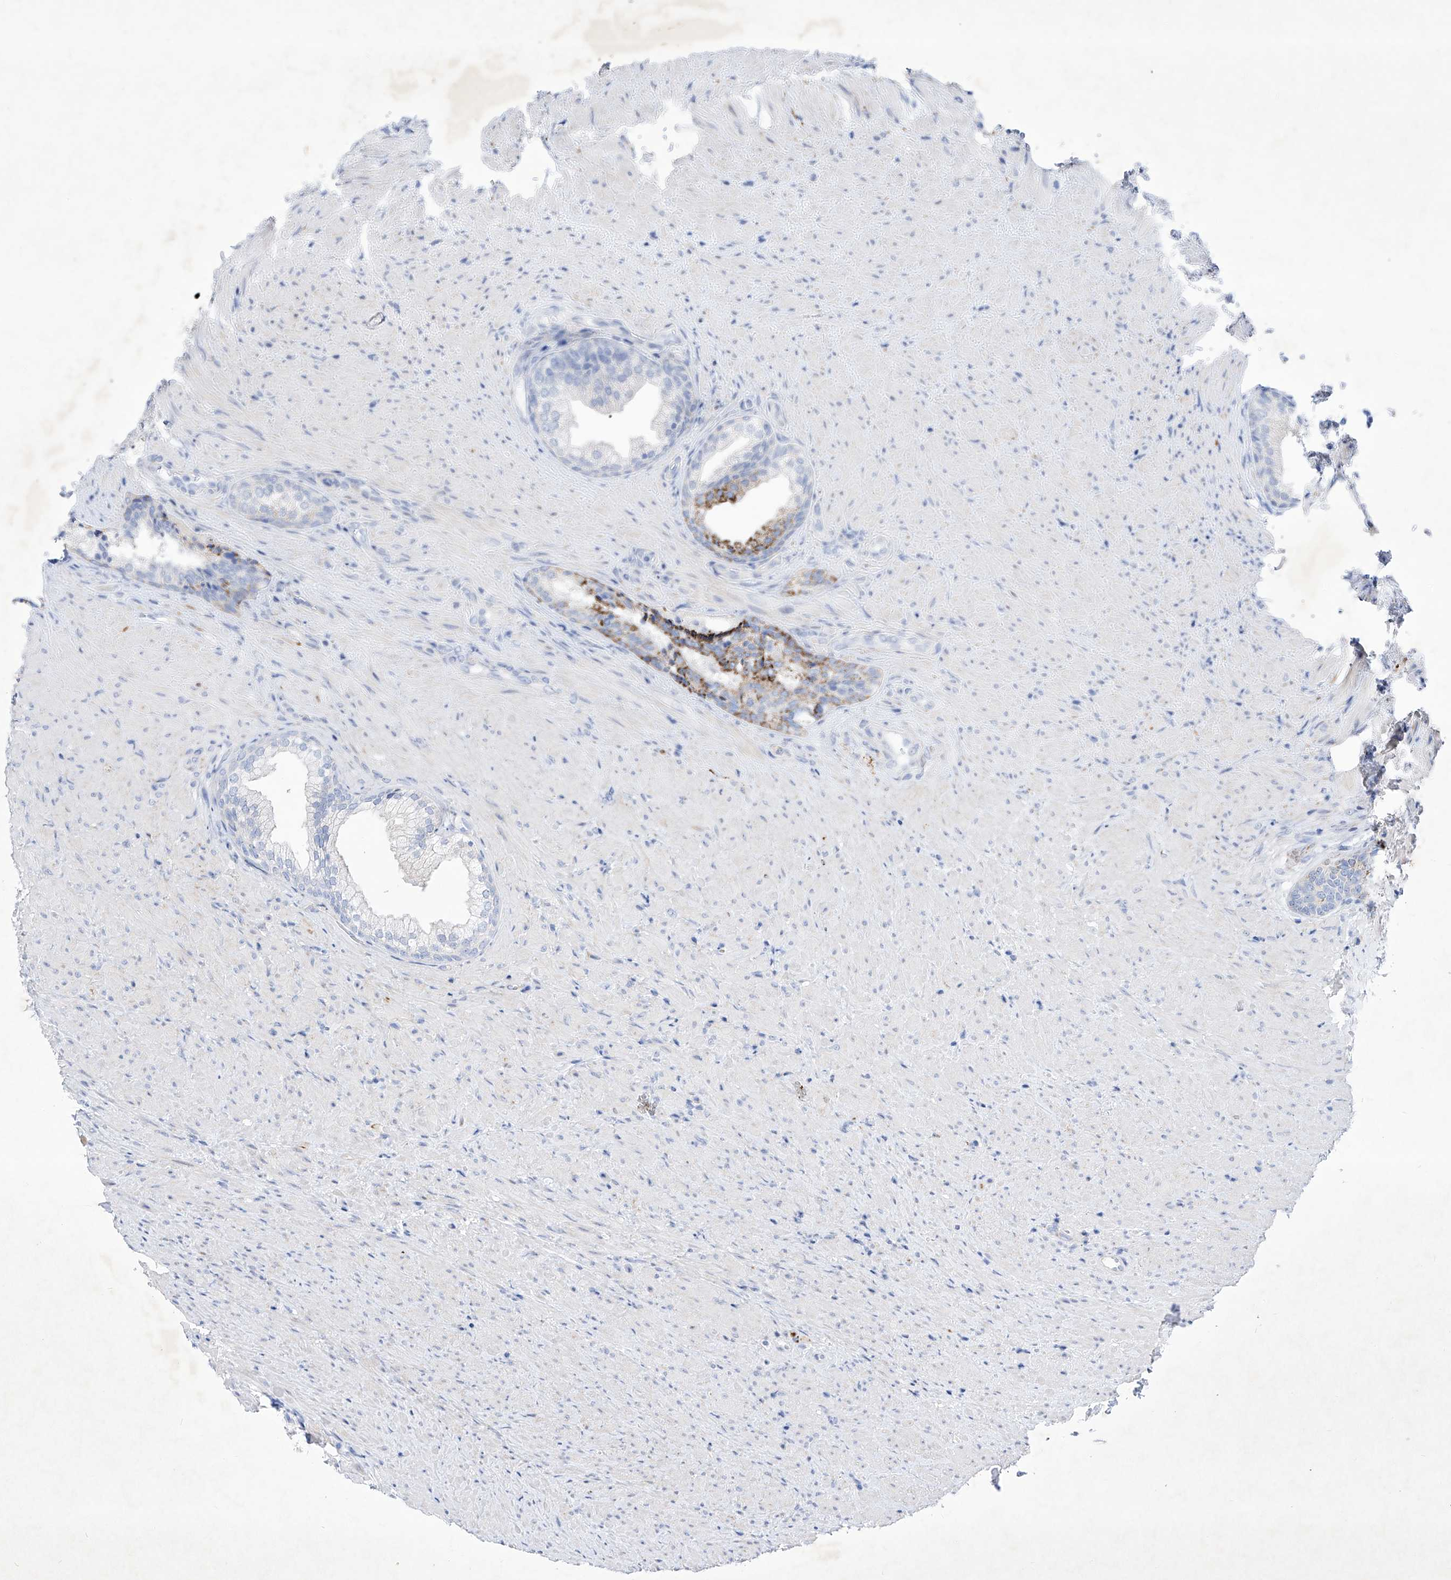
{"staining": {"intensity": "moderate", "quantity": "<25%", "location": "cytoplasmic/membranous"}, "tissue": "prostate", "cell_type": "Glandular cells", "image_type": "normal", "snomed": [{"axis": "morphology", "description": "Normal tissue, NOS"}, {"axis": "topography", "description": "Prostate"}], "caption": "Immunohistochemical staining of normal prostate shows <25% levels of moderate cytoplasmic/membranous protein positivity in about <25% of glandular cells.", "gene": "C1orf87", "patient": {"sex": "male", "age": 76}}